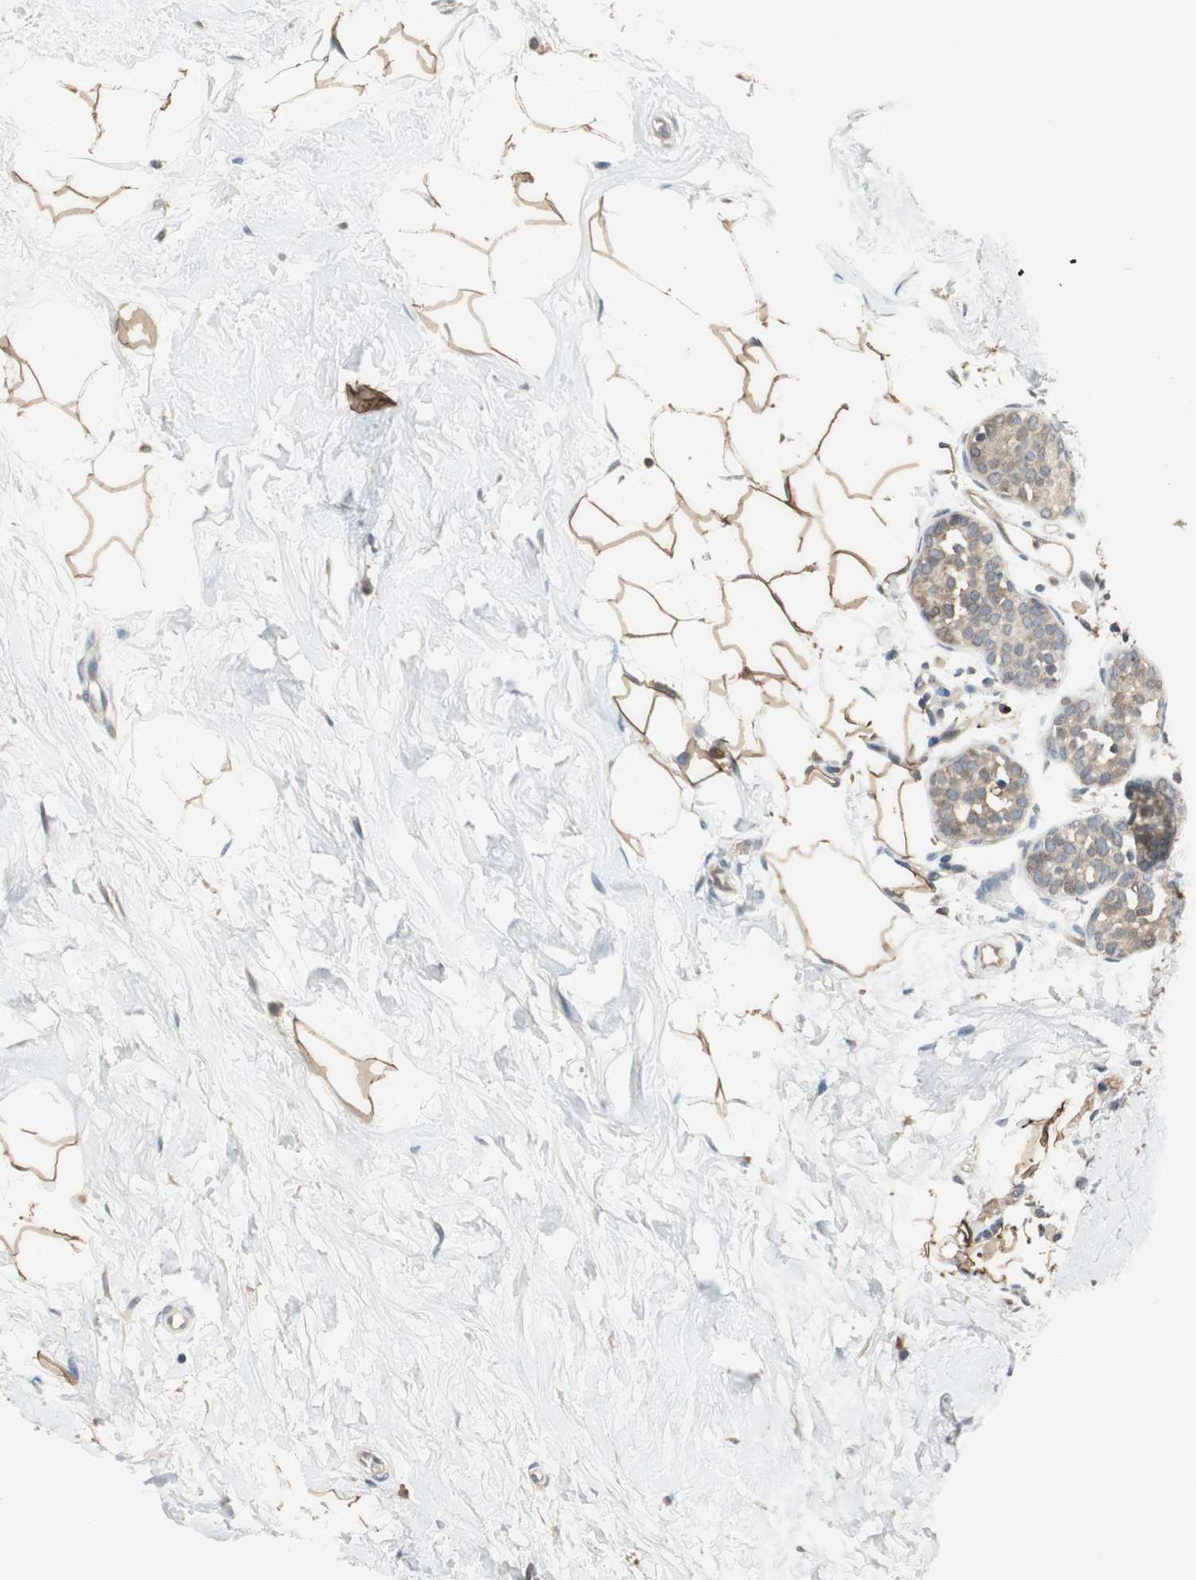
{"staining": {"intensity": "moderate", "quantity": ">75%", "location": "cytoplasmic/membranous"}, "tissue": "breast cancer", "cell_type": "Tumor cells", "image_type": "cancer", "snomed": [{"axis": "morphology", "description": "Lobular carcinoma, in situ"}, {"axis": "morphology", "description": "Lobular carcinoma"}, {"axis": "topography", "description": "Breast"}], "caption": "A brown stain labels moderate cytoplasmic/membranous positivity of a protein in lobular carcinoma in situ (breast) tumor cells.", "gene": "PI4KB", "patient": {"sex": "female", "age": 41}}